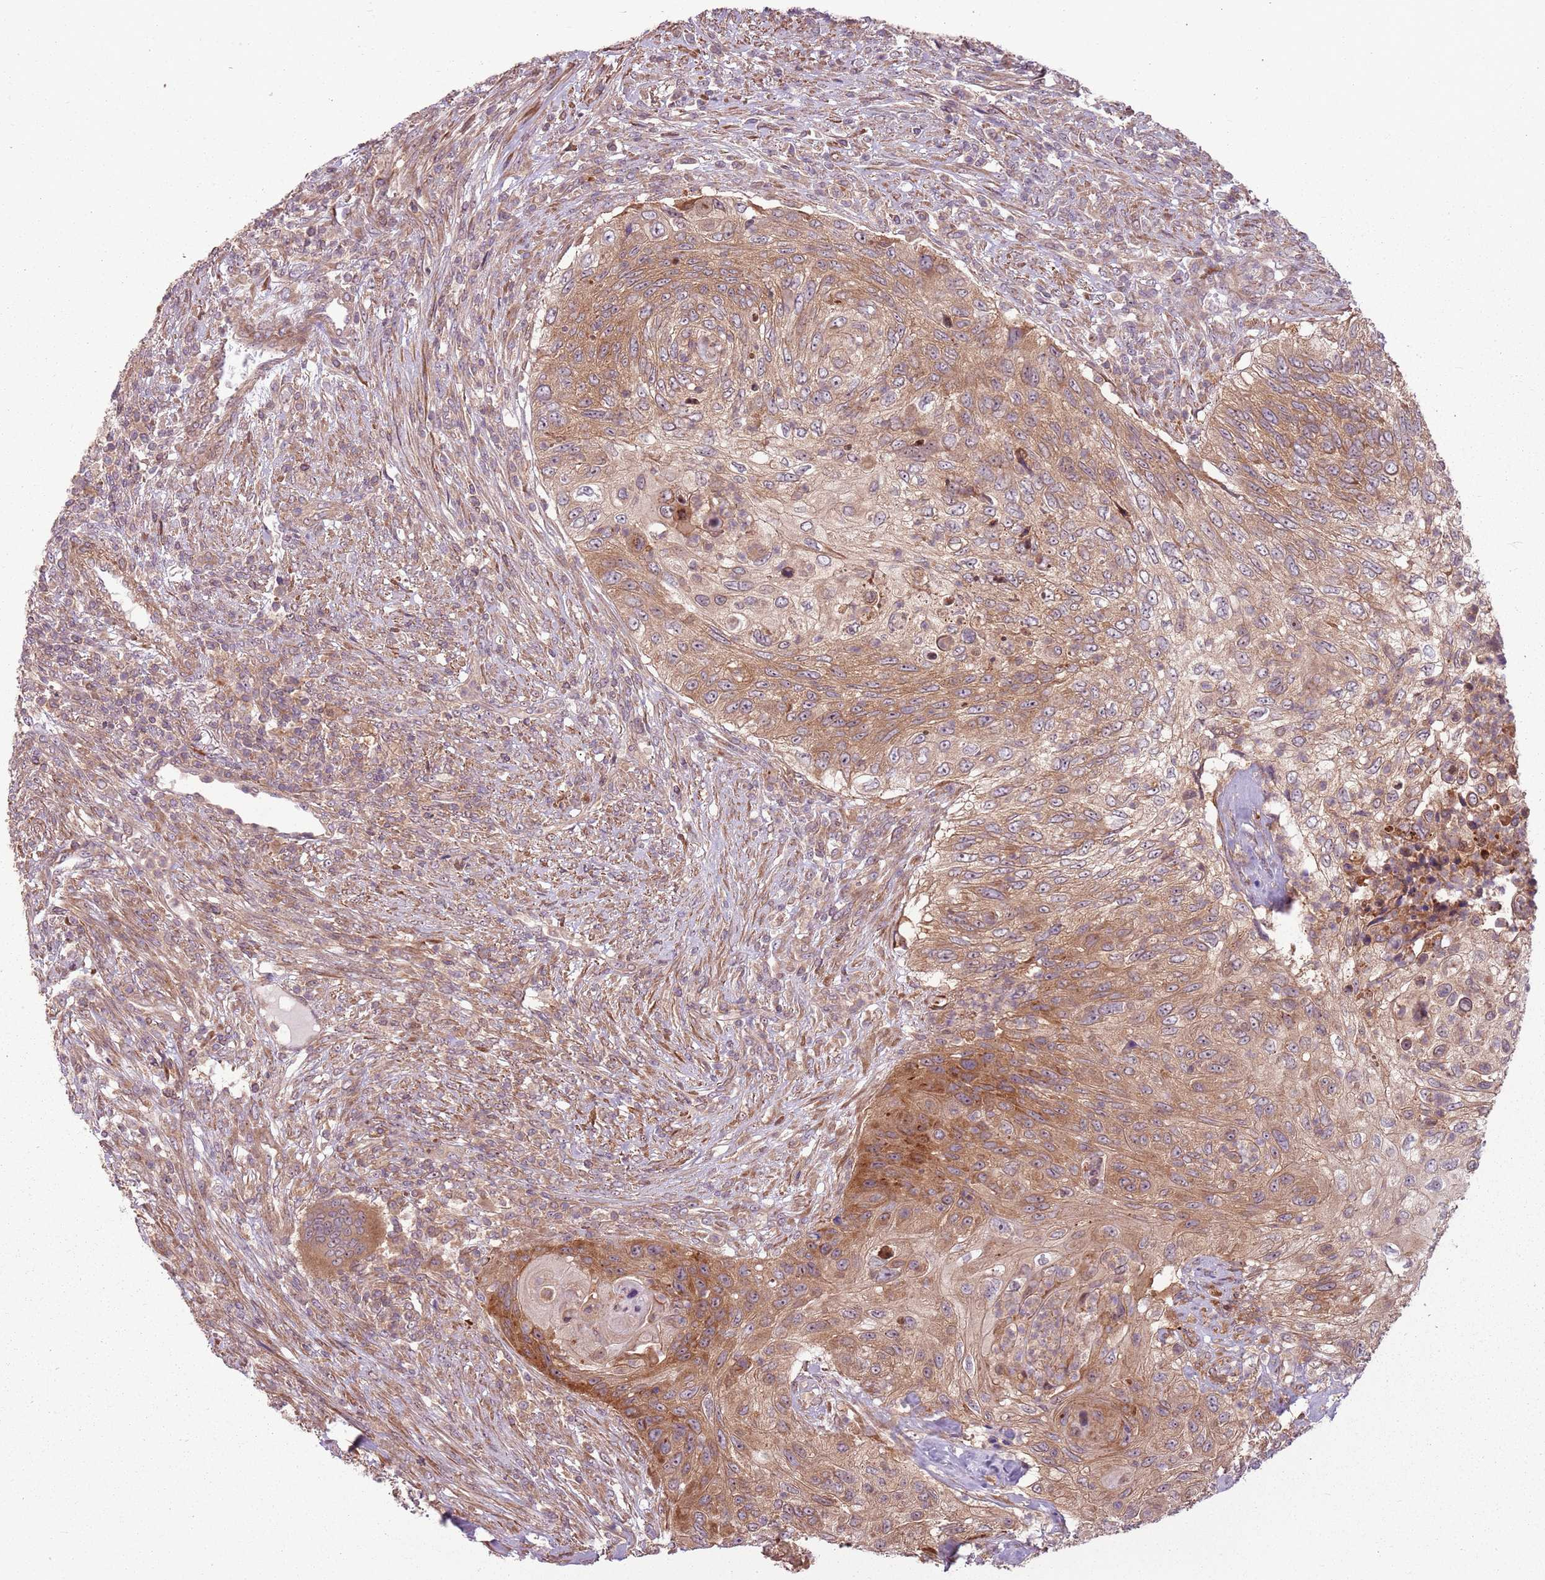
{"staining": {"intensity": "moderate", "quantity": ">75%", "location": "cytoplasmic/membranous,nuclear"}, "tissue": "urothelial cancer", "cell_type": "Tumor cells", "image_type": "cancer", "snomed": [{"axis": "morphology", "description": "Urothelial carcinoma, High grade"}, {"axis": "topography", "description": "Urinary bladder"}], "caption": "DAB immunohistochemical staining of high-grade urothelial carcinoma shows moderate cytoplasmic/membranous and nuclear protein expression in approximately >75% of tumor cells. (DAB IHC, brown staining for protein, blue staining for nuclei).", "gene": "RPL21", "patient": {"sex": "female", "age": 60}}